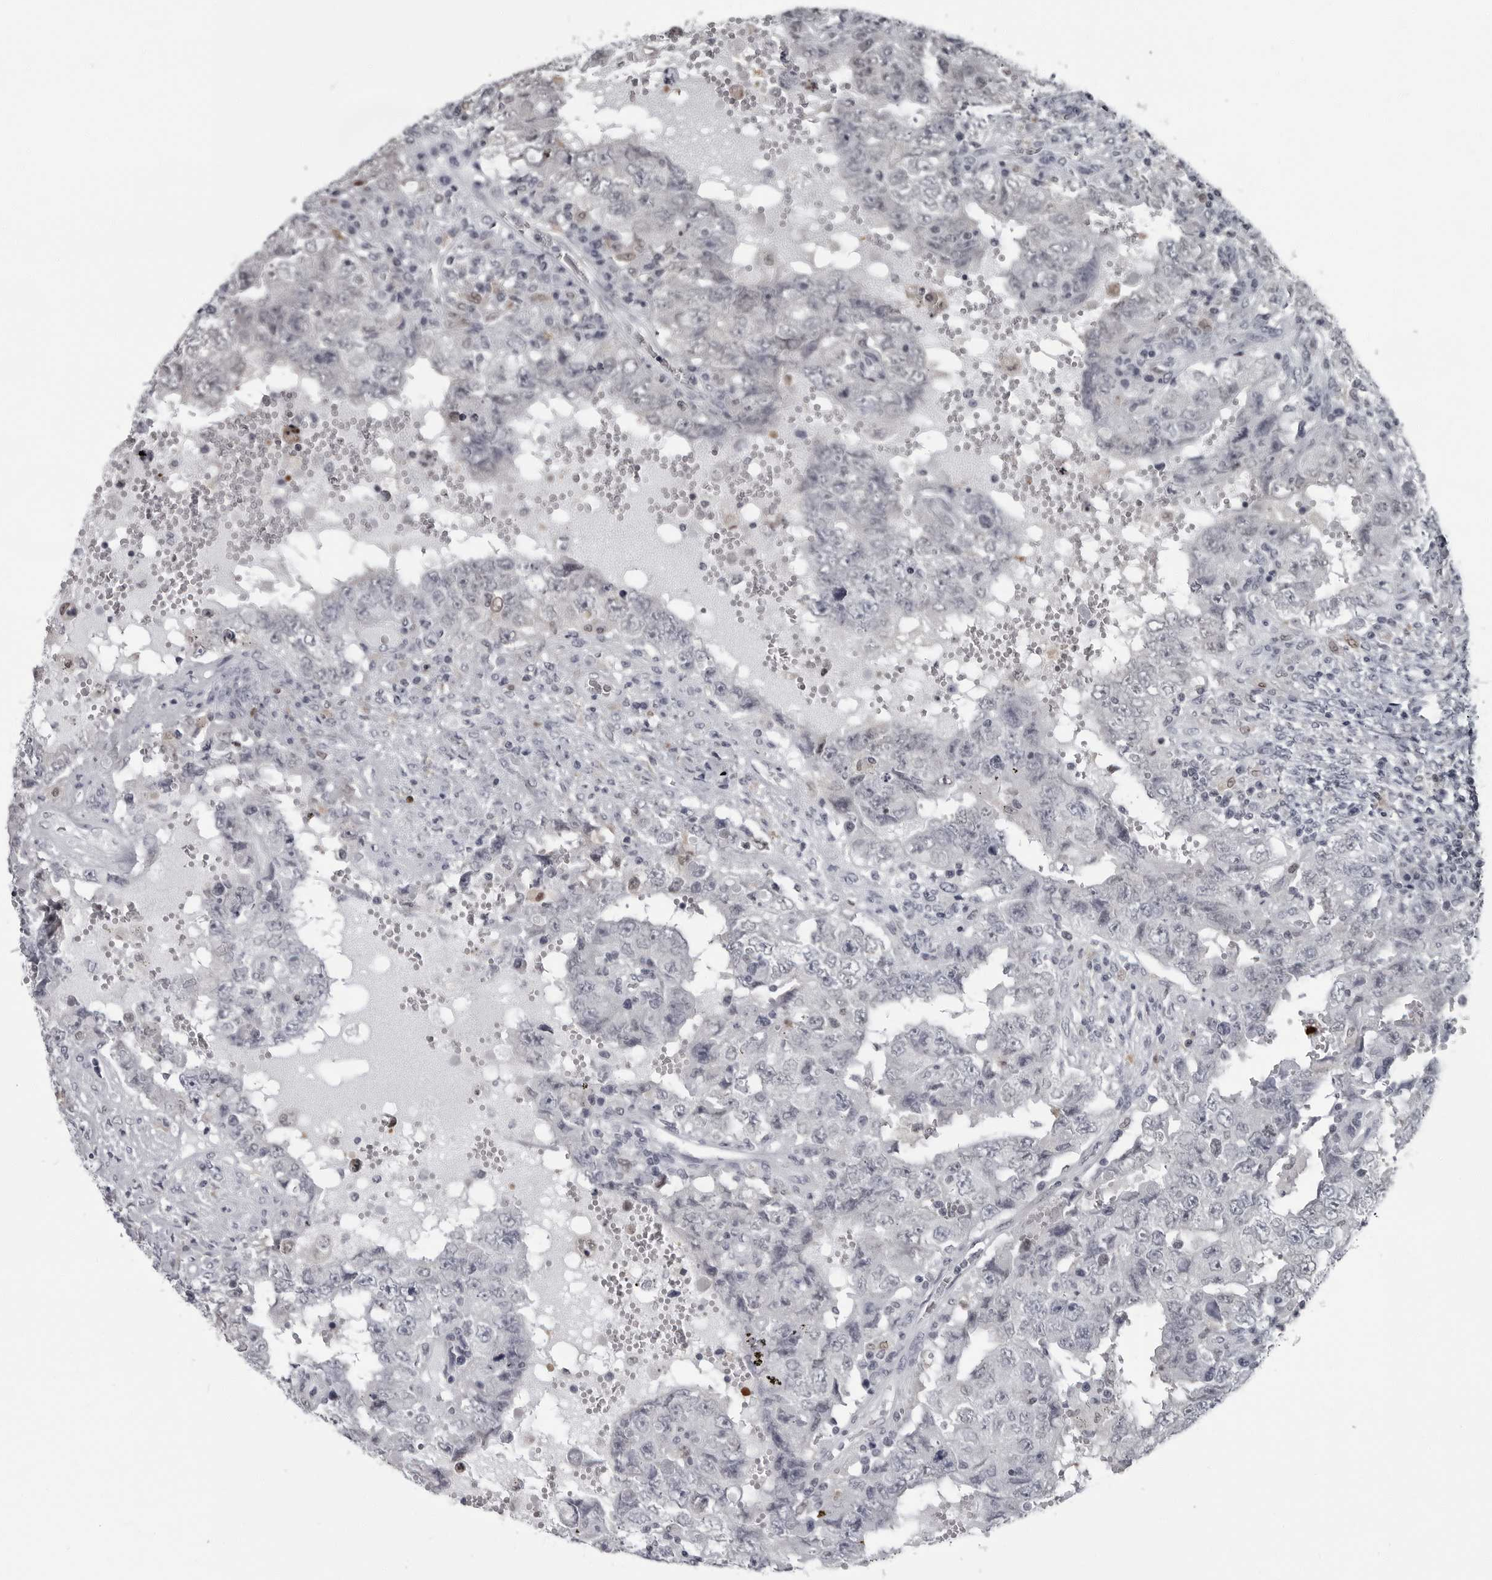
{"staining": {"intensity": "negative", "quantity": "none", "location": "none"}, "tissue": "testis cancer", "cell_type": "Tumor cells", "image_type": "cancer", "snomed": [{"axis": "morphology", "description": "Carcinoma, Embryonal, NOS"}, {"axis": "topography", "description": "Testis"}], "caption": "DAB immunohistochemical staining of human testis cancer (embryonal carcinoma) shows no significant expression in tumor cells.", "gene": "LZIC", "patient": {"sex": "male", "age": 26}}